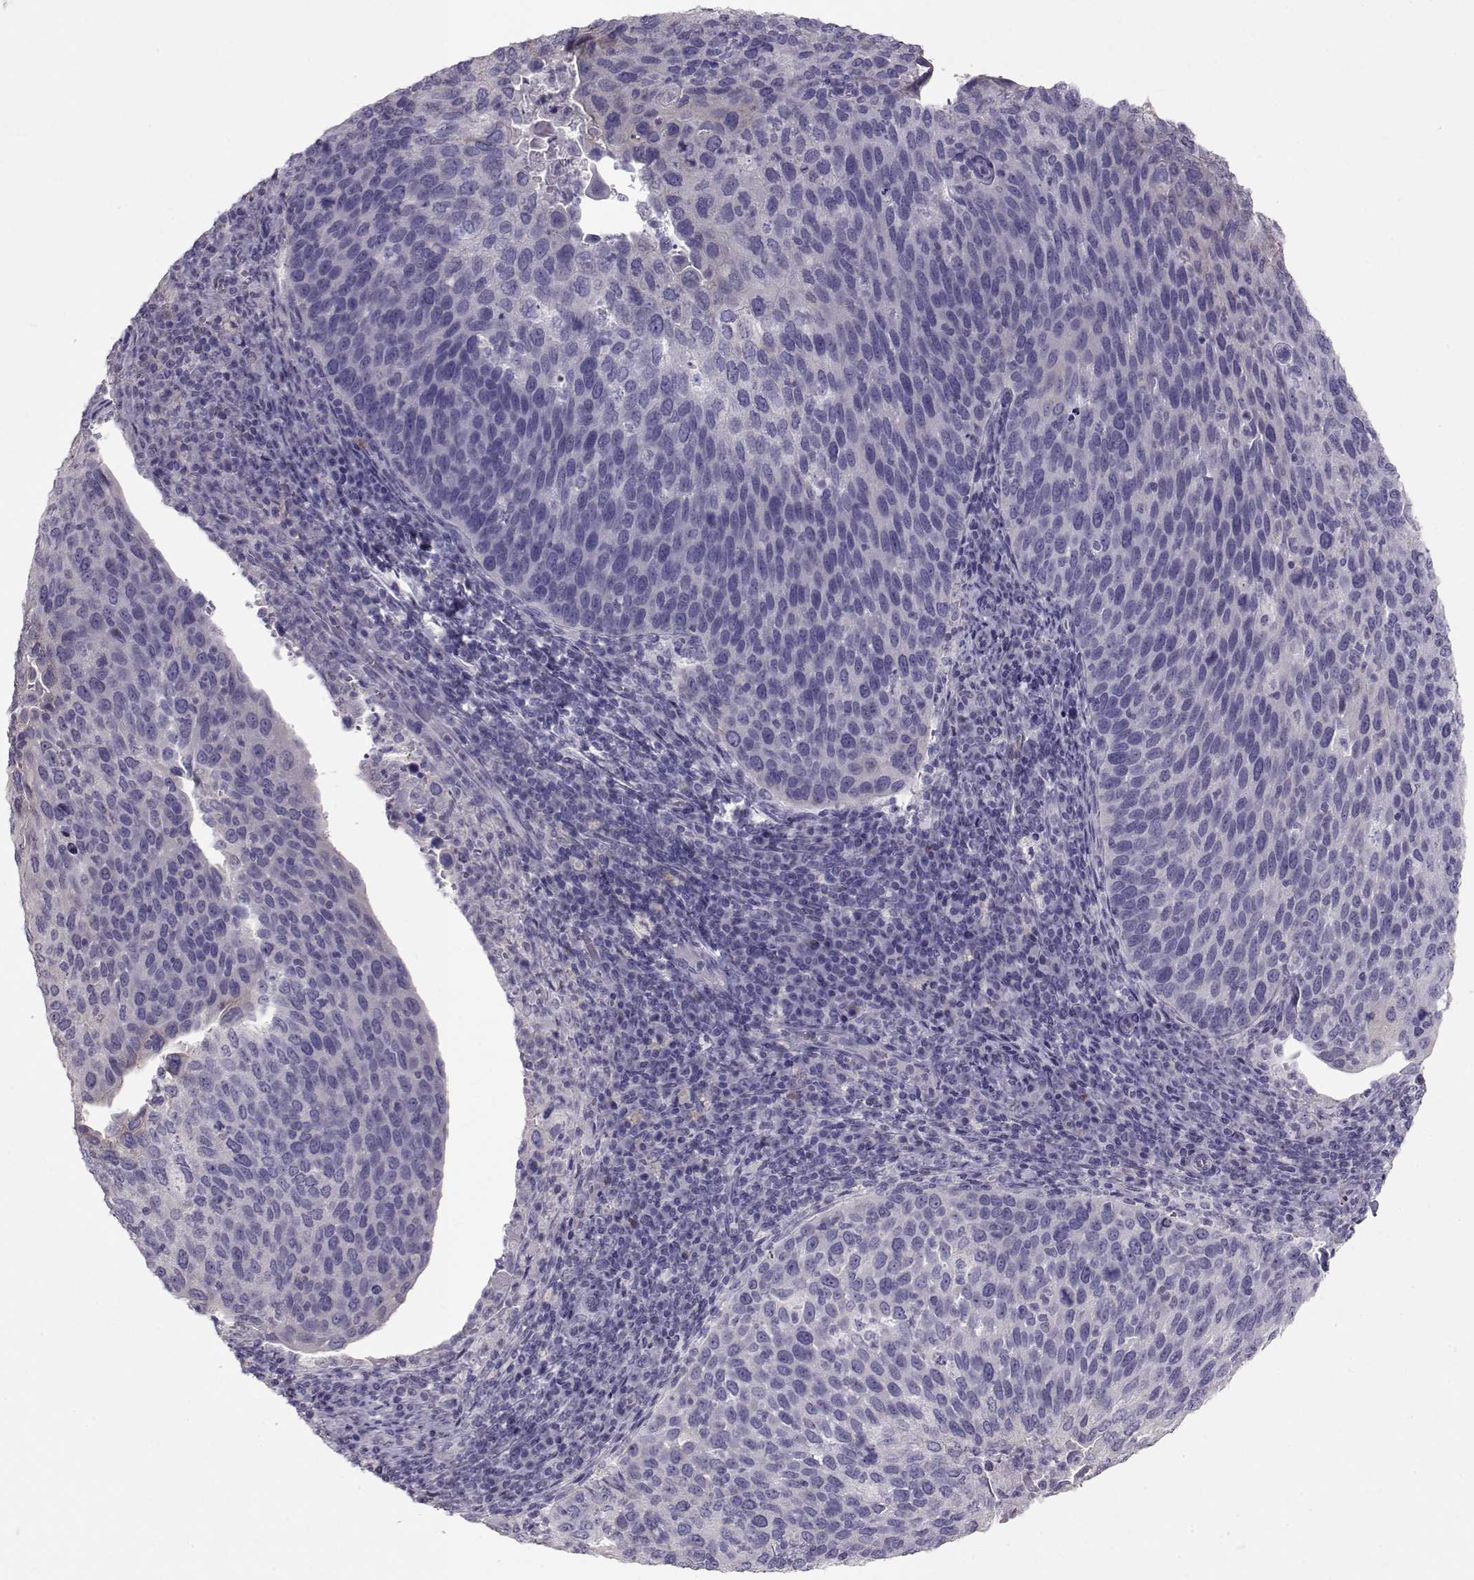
{"staining": {"intensity": "negative", "quantity": "none", "location": "none"}, "tissue": "cervical cancer", "cell_type": "Tumor cells", "image_type": "cancer", "snomed": [{"axis": "morphology", "description": "Squamous cell carcinoma, NOS"}, {"axis": "topography", "description": "Cervix"}], "caption": "Micrograph shows no significant protein staining in tumor cells of cervical squamous cell carcinoma.", "gene": "RD3", "patient": {"sex": "female", "age": 54}}